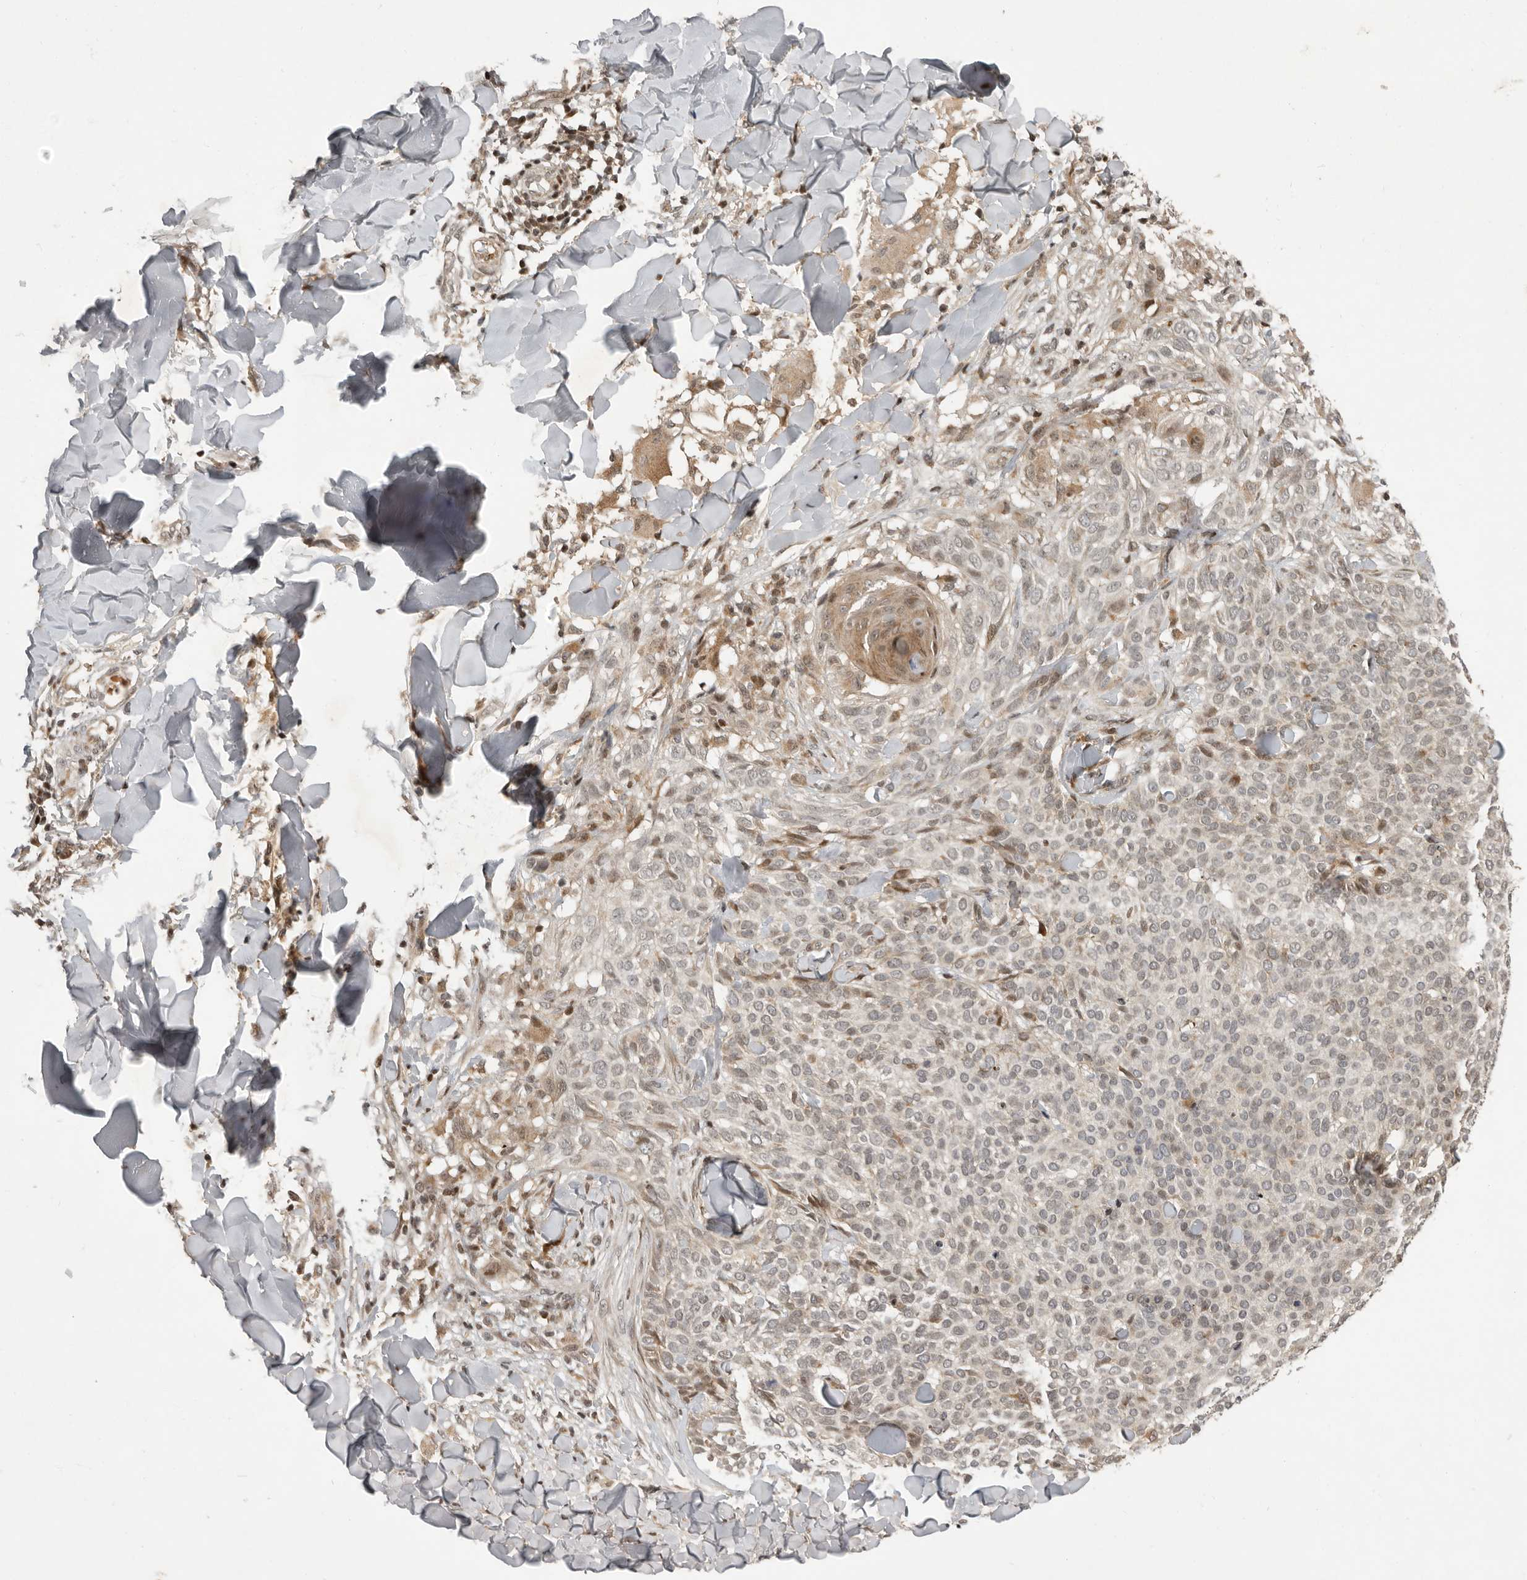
{"staining": {"intensity": "weak", "quantity": "25%-75%", "location": "nuclear"}, "tissue": "skin cancer", "cell_type": "Tumor cells", "image_type": "cancer", "snomed": [{"axis": "morphology", "description": "Normal tissue, NOS"}, {"axis": "morphology", "description": "Basal cell carcinoma"}, {"axis": "topography", "description": "Skin"}], "caption": "Protein expression analysis of human skin cancer (basal cell carcinoma) reveals weak nuclear staining in about 25%-75% of tumor cells.", "gene": "RABIF", "patient": {"sex": "male", "age": 67}}